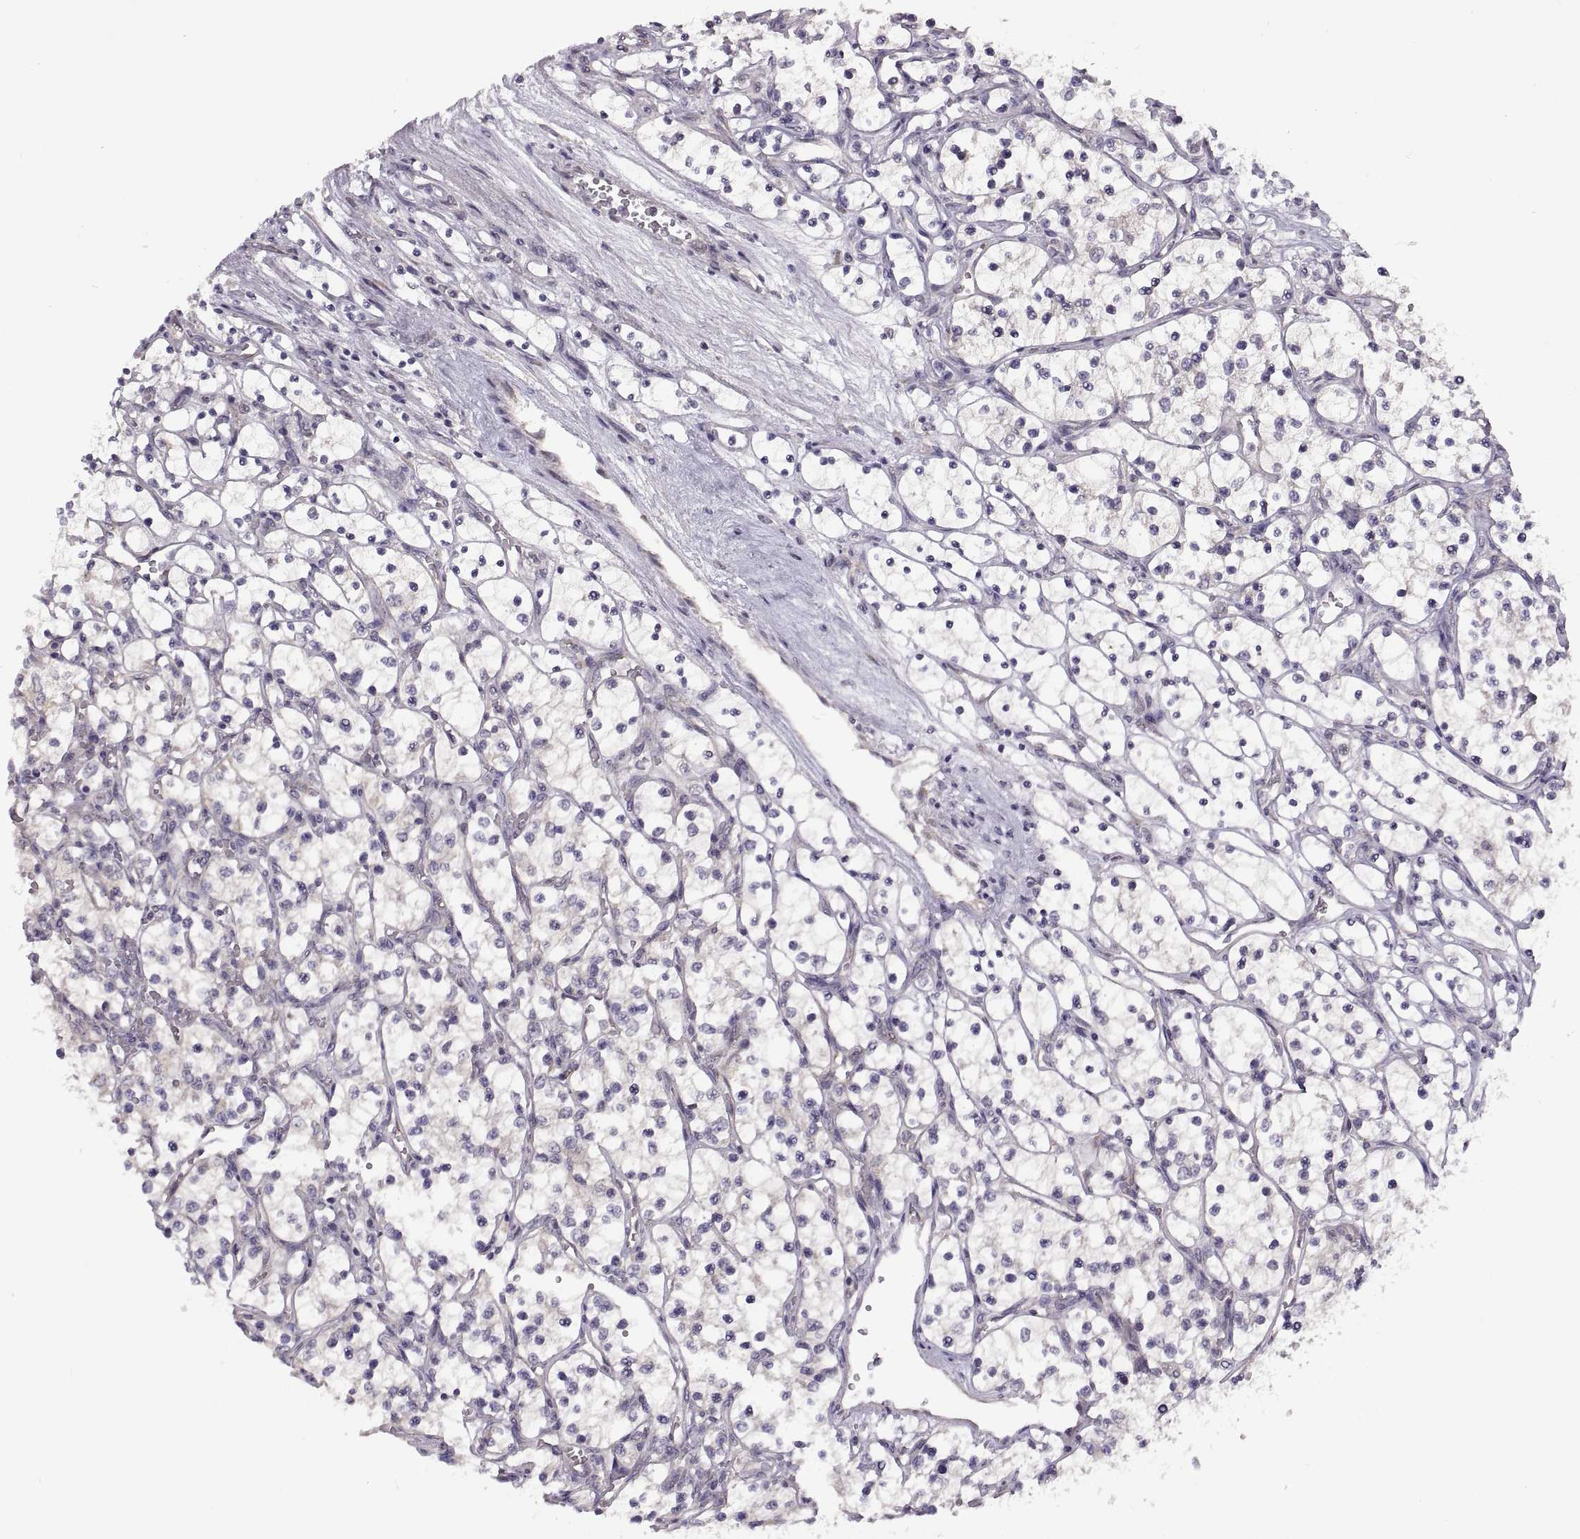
{"staining": {"intensity": "negative", "quantity": "none", "location": "none"}, "tissue": "renal cancer", "cell_type": "Tumor cells", "image_type": "cancer", "snomed": [{"axis": "morphology", "description": "Adenocarcinoma, NOS"}, {"axis": "topography", "description": "Kidney"}], "caption": "Protein analysis of adenocarcinoma (renal) exhibits no significant expression in tumor cells.", "gene": "ACSBG2", "patient": {"sex": "female", "age": 69}}